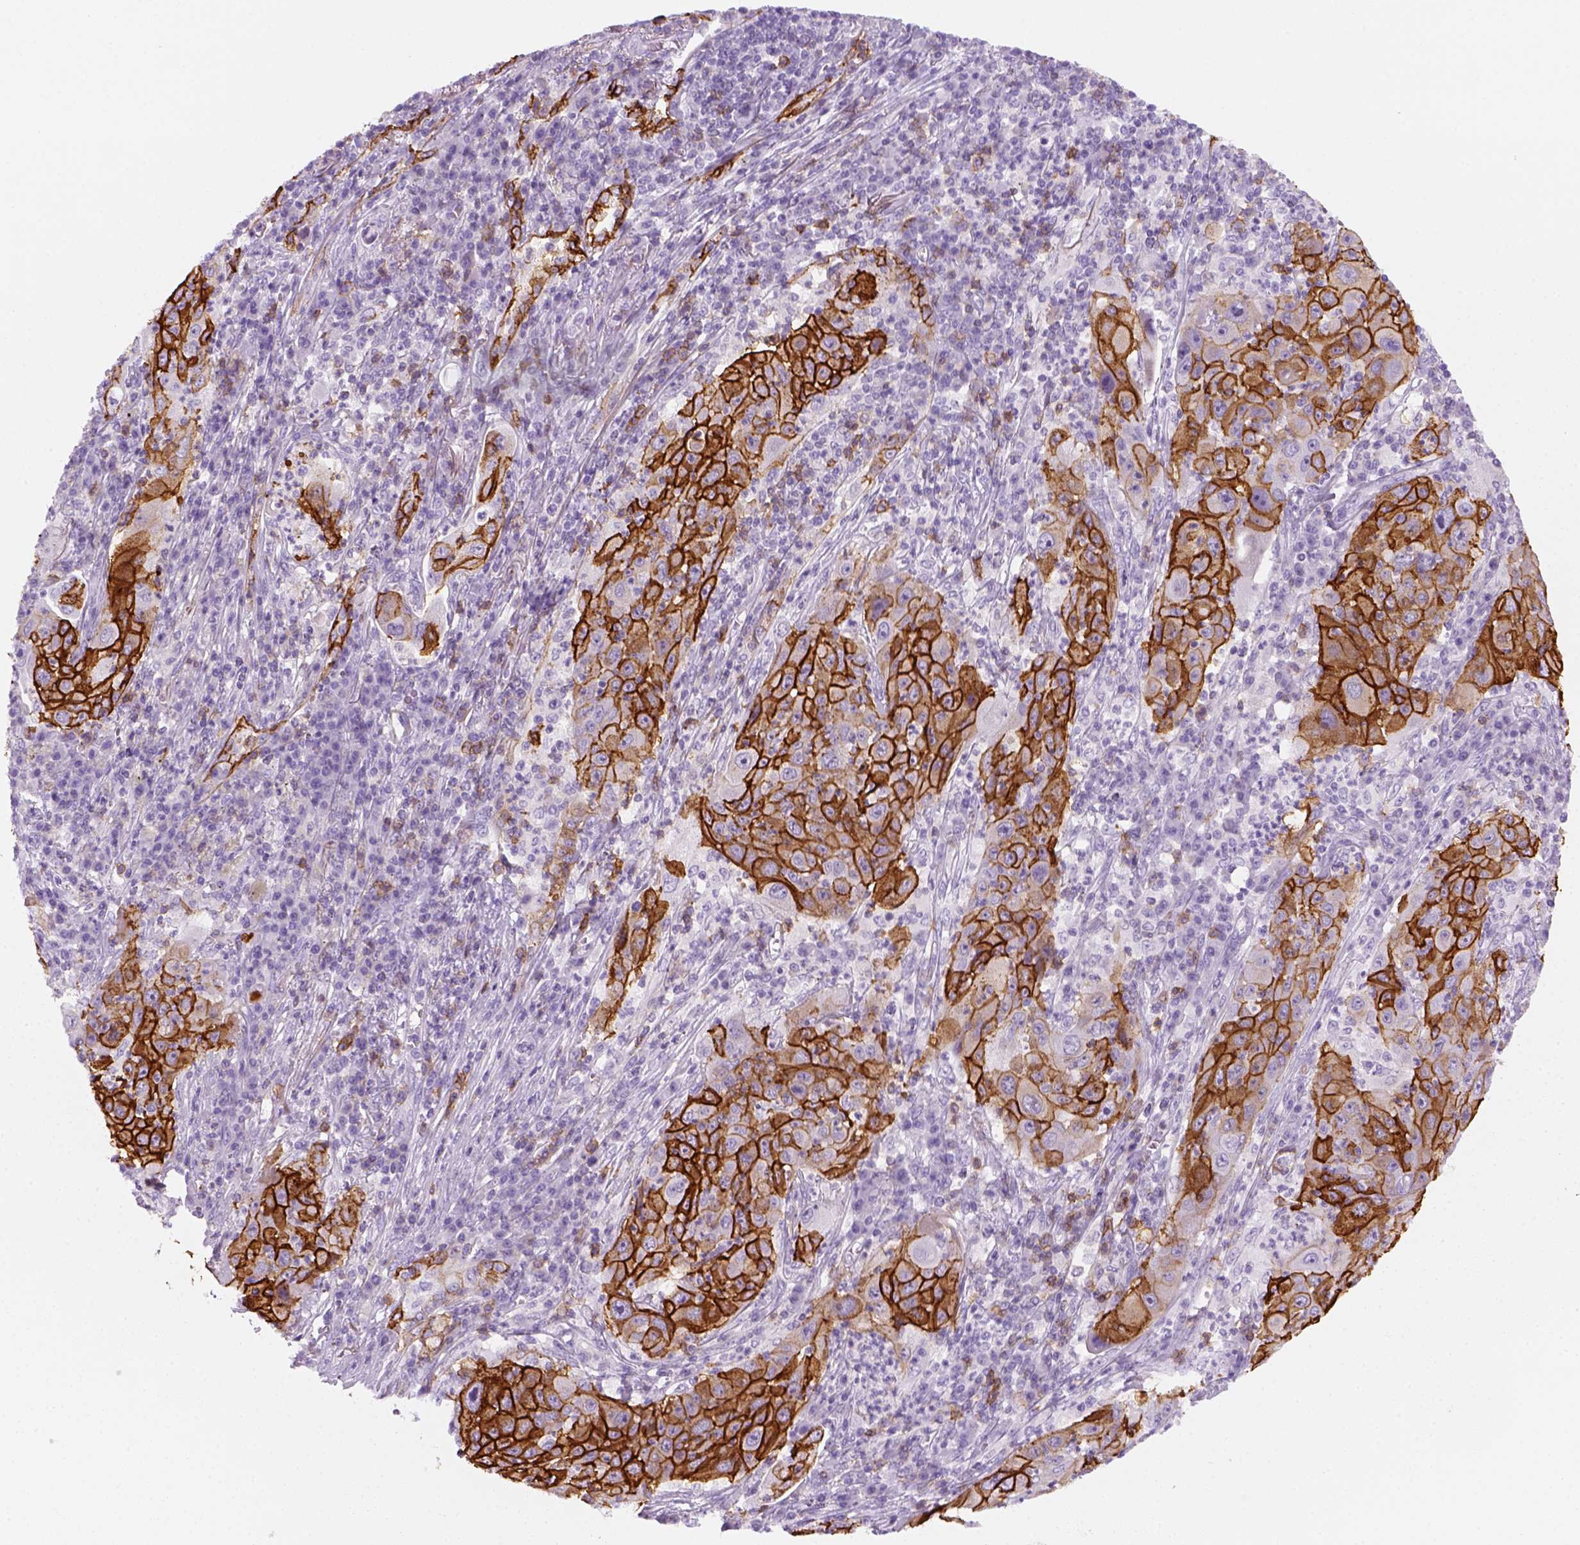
{"staining": {"intensity": "strong", "quantity": ">75%", "location": "cytoplasmic/membranous"}, "tissue": "lung cancer", "cell_type": "Tumor cells", "image_type": "cancer", "snomed": [{"axis": "morphology", "description": "Squamous cell carcinoma, NOS"}, {"axis": "topography", "description": "Lung"}], "caption": "The micrograph shows a brown stain indicating the presence of a protein in the cytoplasmic/membranous of tumor cells in lung cancer.", "gene": "AQP3", "patient": {"sex": "female", "age": 59}}